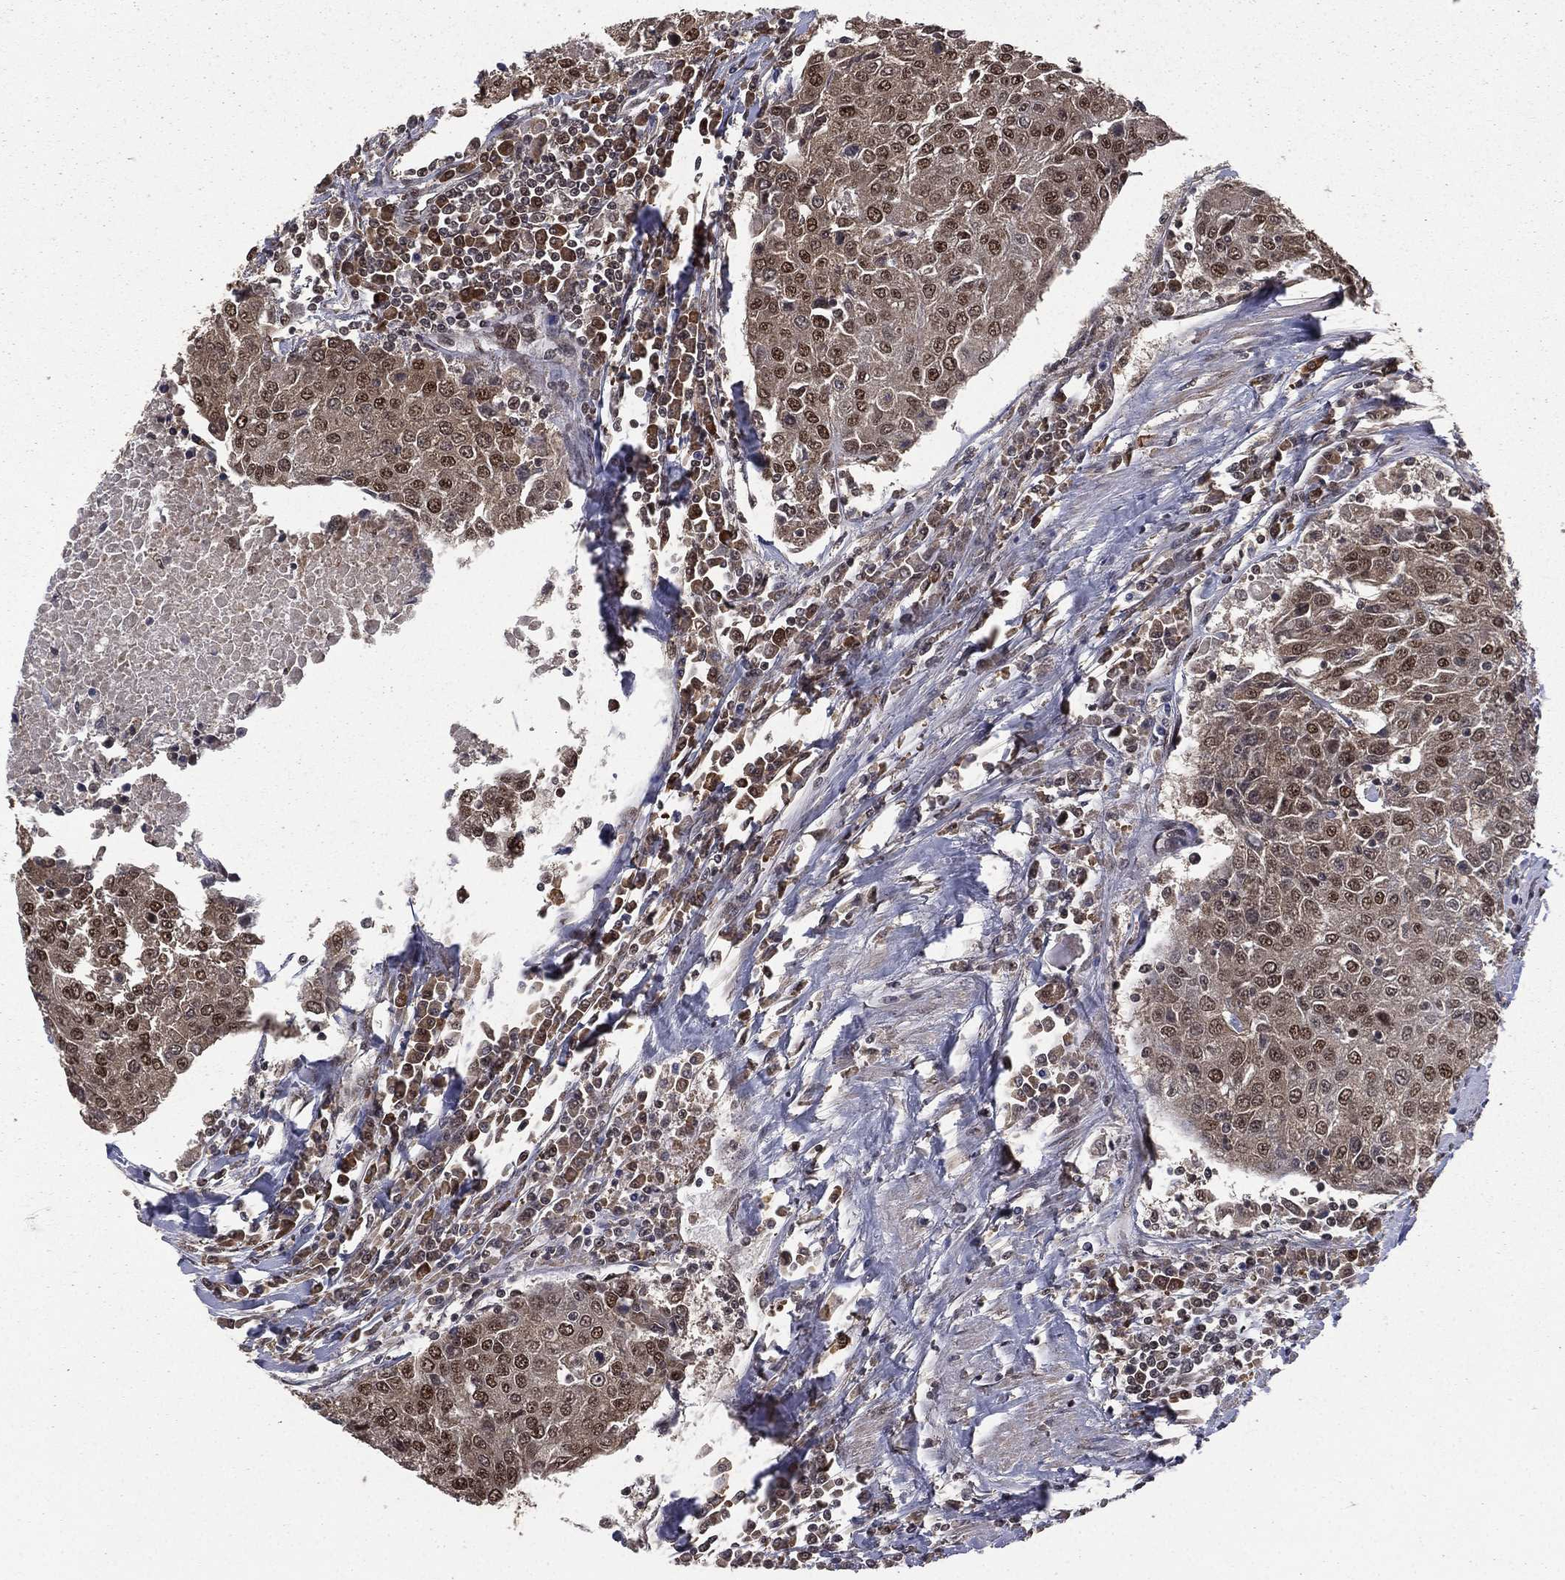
{"staining": {"intensity": "moderate", "quantity": ">75%", "location": "nuclear"}, "tissue": "urothelial cancer", "cell_type": "Tumor cells", "image_type": "cancer", "snomed": [{"axis": "morphology", "description": "Urothelial carcinoma, High grade"}, {"axis": "topography", "description": "Urinary bladder"}], "caption": "About >75% of tumor cells in urothelial cancer display moderate nuclear protein expression as visualized by brown immunohistochemical staining.", "gene": "JMJD6", "patient": {"sex": "female", "age": 85}}